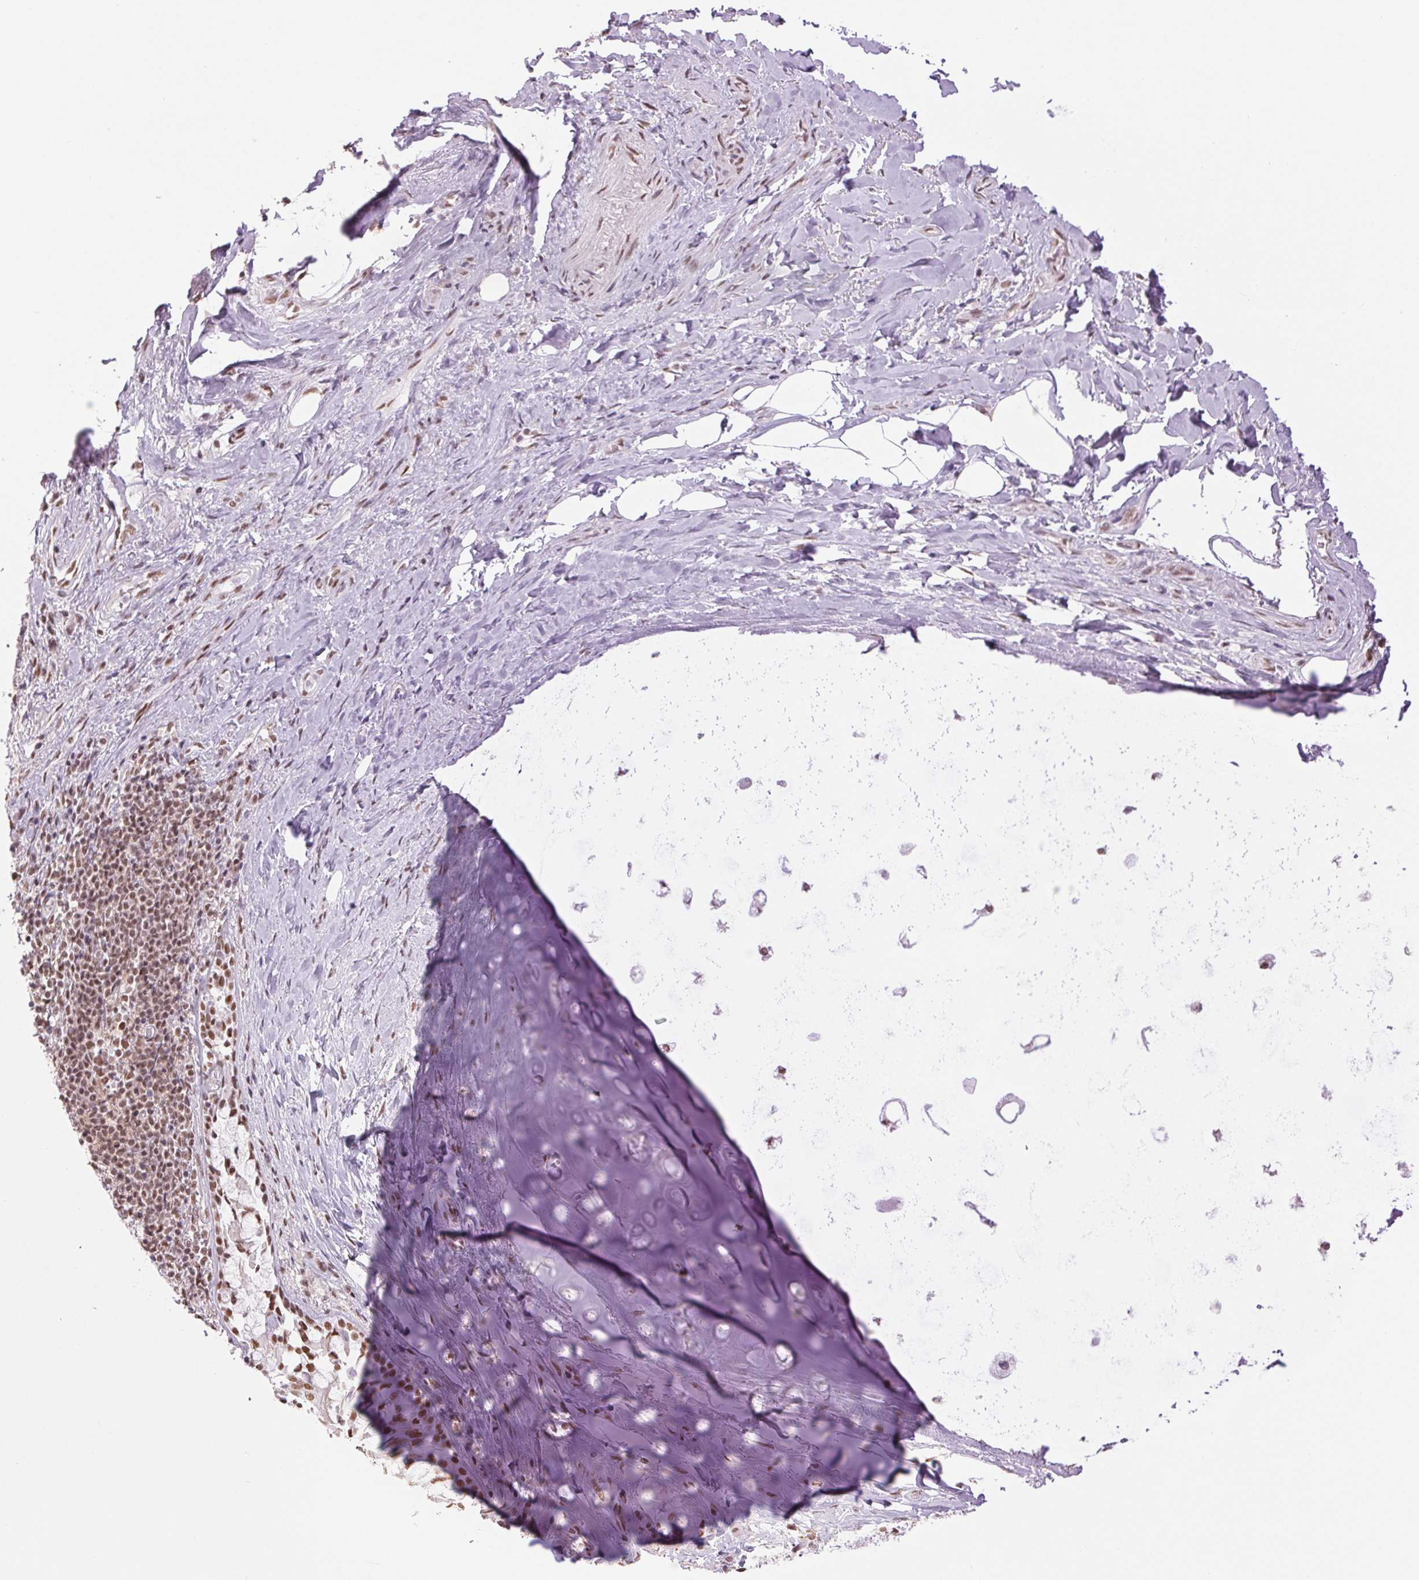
{"staining": {"intensity": "moderate", "quantity": "25%-75%", "location": "nuclear"}, "tissue": "adipose tissue", "cell_type": "Adipocytes", "image_type": "normal", "snomed": [{"axis": "morphology", "description": "Normal tissue, NOS"}, {"axis": "topography", "description": "Cartilage tissue"}, {"axis": "topography", "description": "Bronchus"}], "caption": "Immunohistochemical staining of benign adipose tissue exhibits 25%-75% levels of moderate nuclear protein positivity in about 25%-75% of adipocytes.", "gene": "ZFR2", "patient": {"sex": "male", "age": 64}}